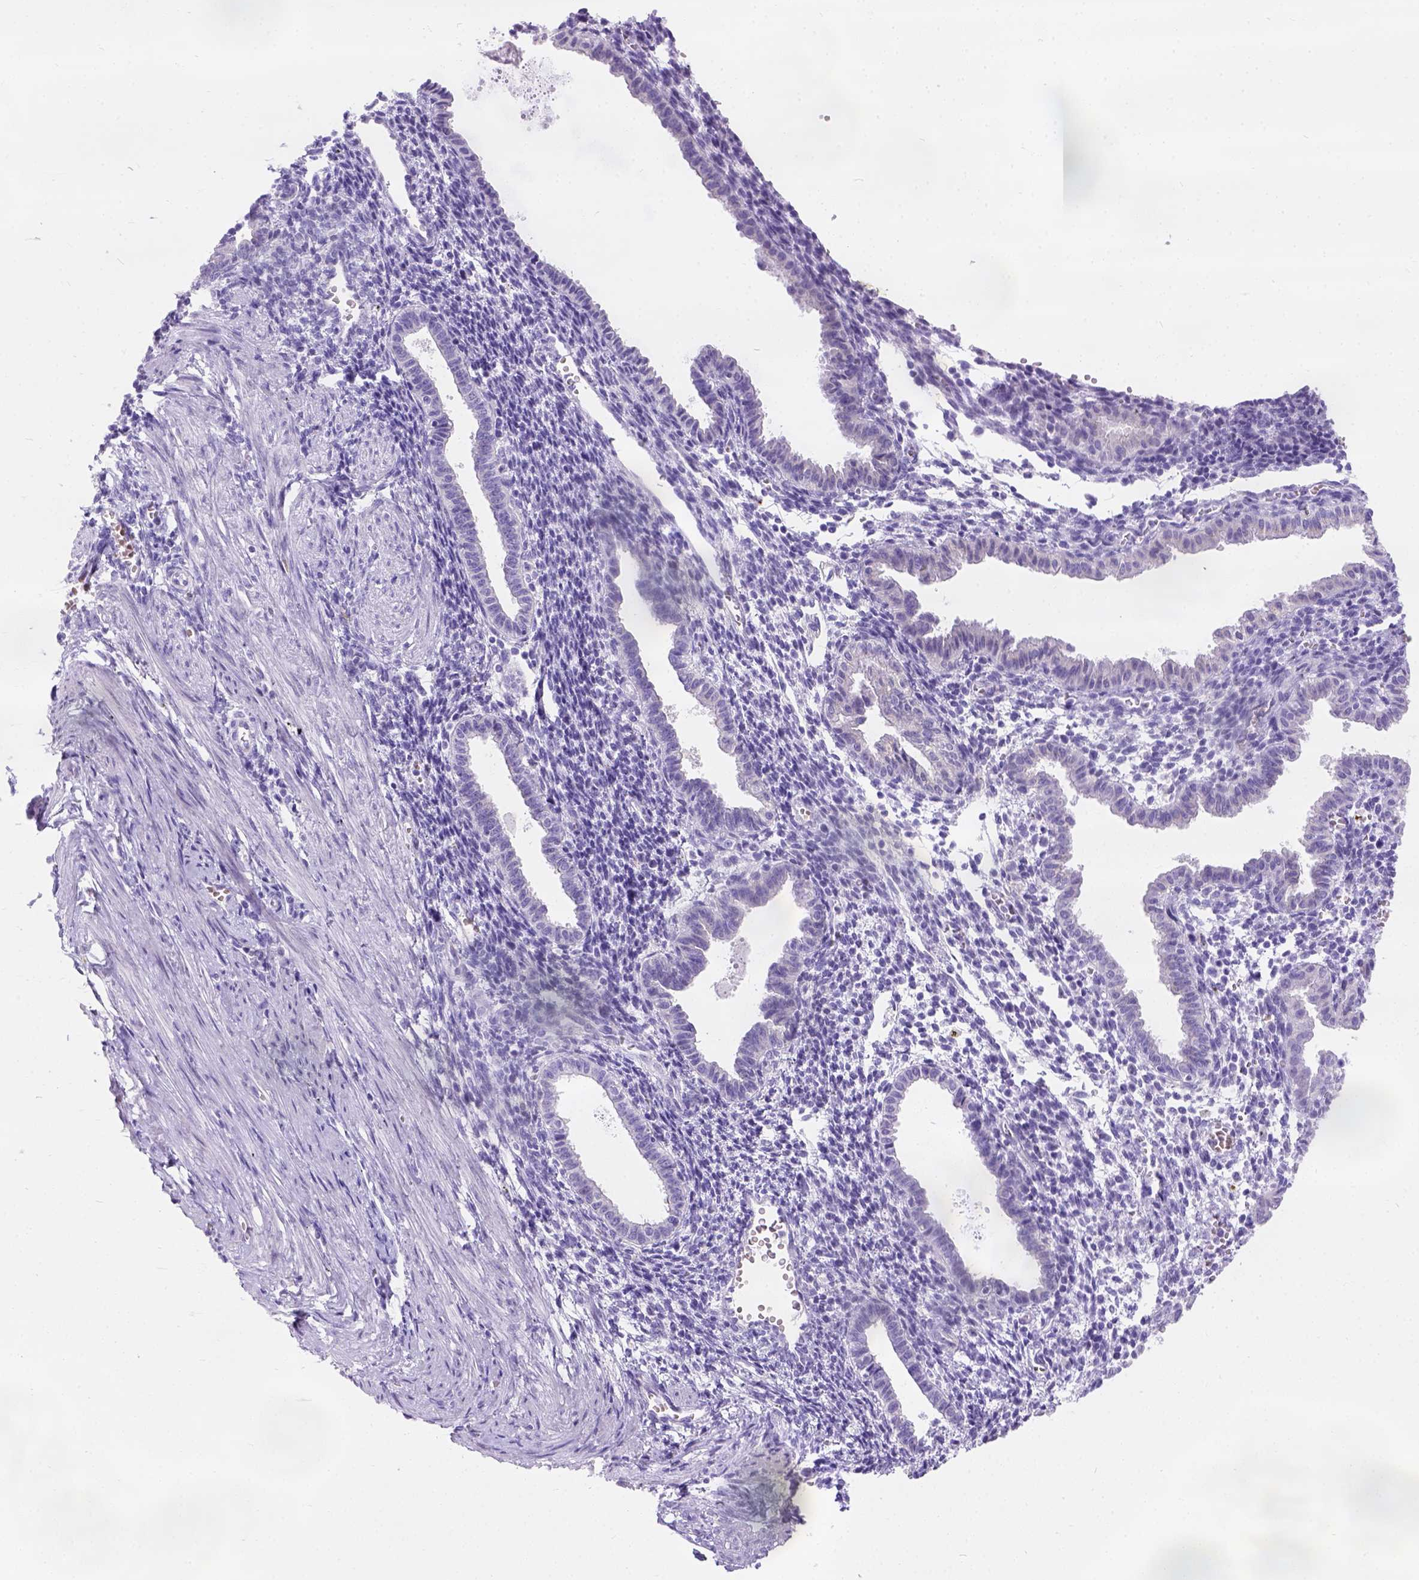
{"staining": {"intensity": "negative", "quantity": "none", "location": "none"}, "tissue": "endometrium", "cell_type": "Cells in endometrial stroma", "image_type": "normal", "snomed": [{"axis": "morphology", "description": "Normal tissue, NOS"}, {"axis": "topography", "description": "Endometrium"}], "caption": "An image of human endometrium is negative for staining in cells in endometrial stroma. Nuclei are stained in blue.", "gene": "PHF7", "patient": {"sex": "female", "age": 37}}